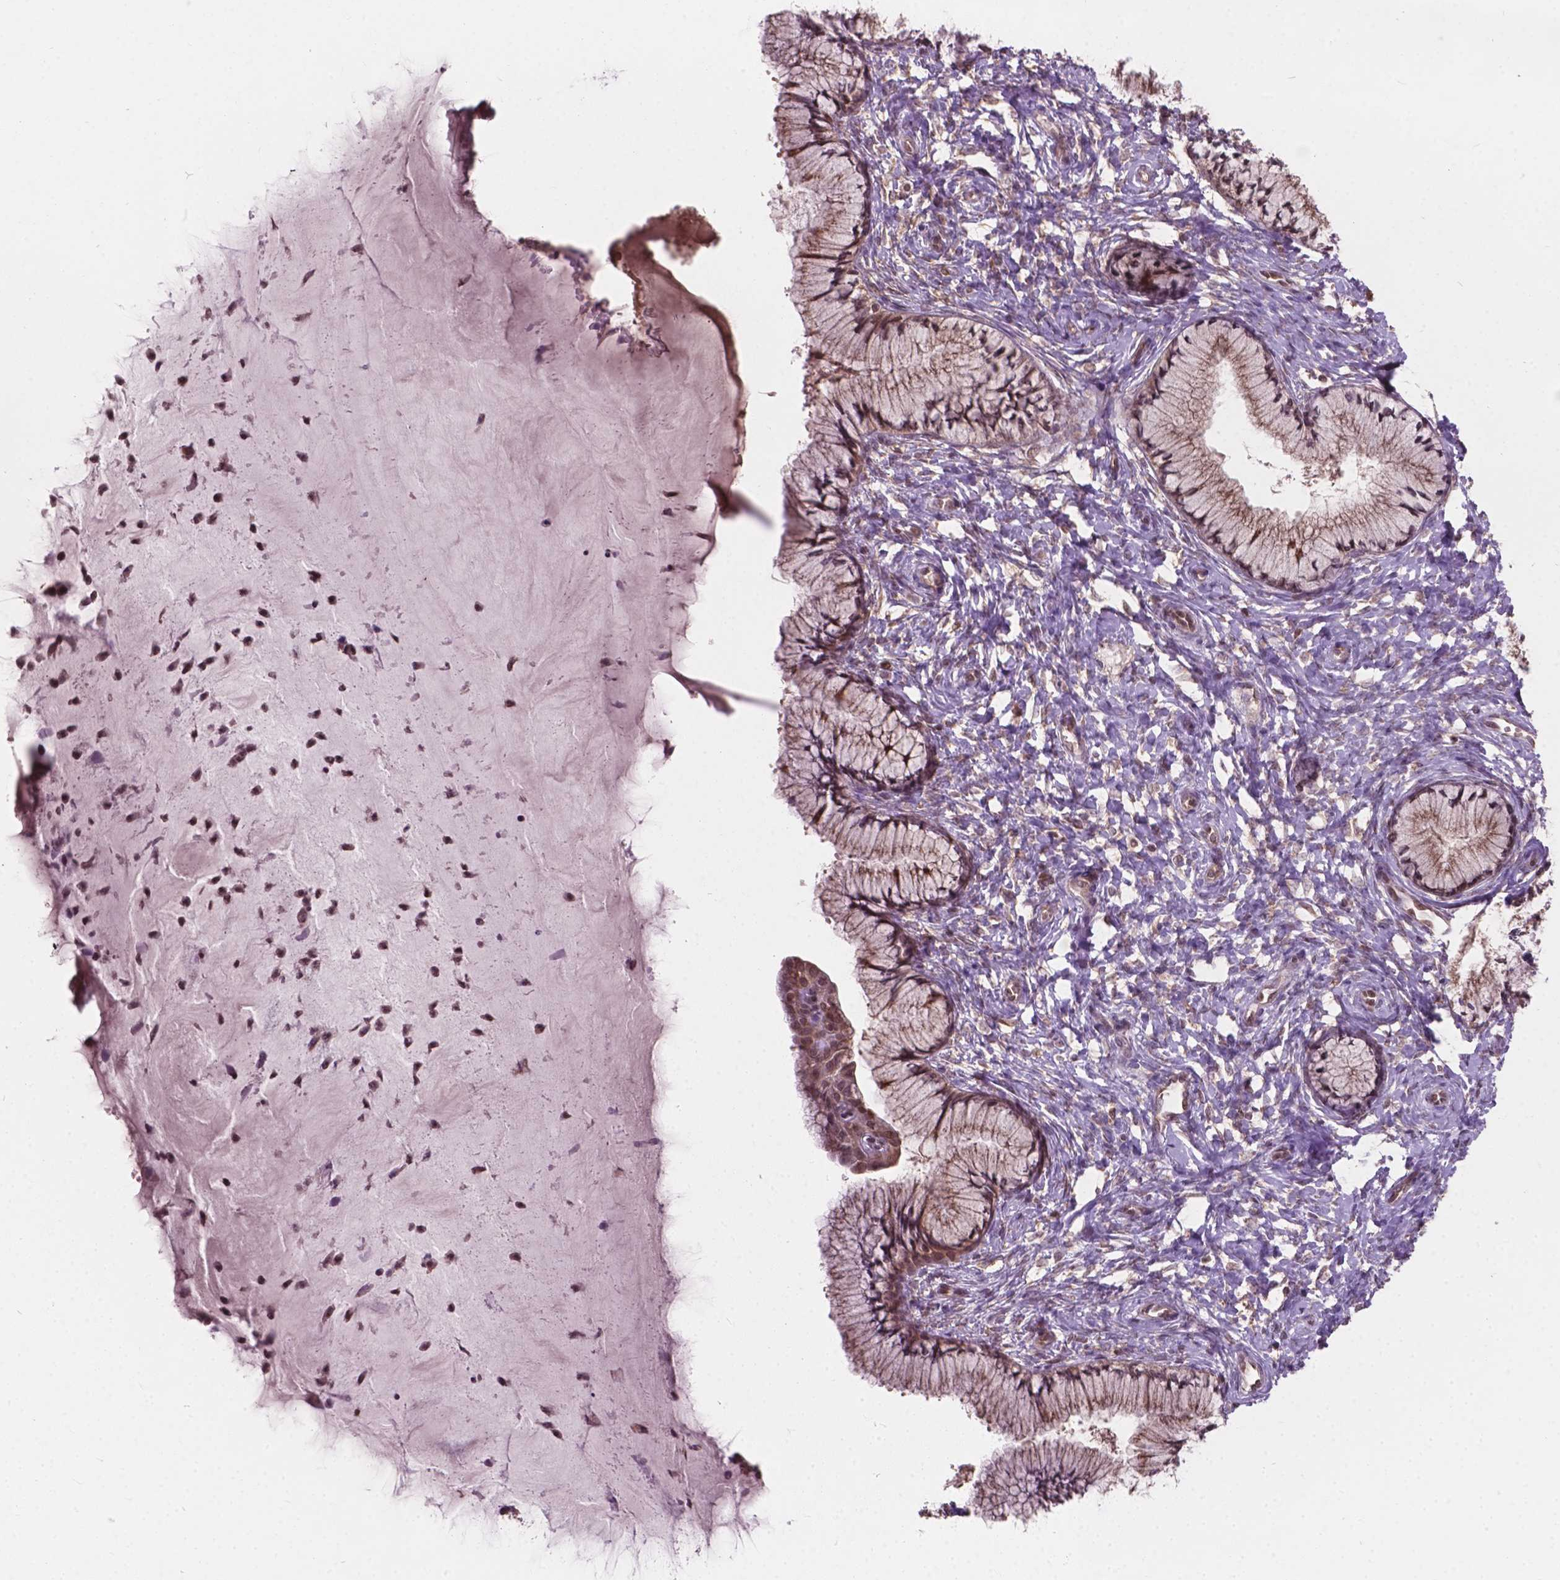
{"staining": {"intensity": "weak", "quantity": ">75%", "location": "cytoplasmic/membranous"}, "tissue": "cervix", "cell_type": "Glandular cells", "image_type": "normal", "snomed": [{"axis": "morphology", "description": "Normal tissue, NOS"}, {"axis": "topography", "description": "Cervix"}], "caption": "A brown stain shows weak cytoplasmic/membranous staining of a protein in glandular cells of unremarkable human cervix. Ihc stains the protein of interest in brown and the nuclei are stained blue.", "gene": "MRPL33", "patient": {"sex": "female", "age": 37}}